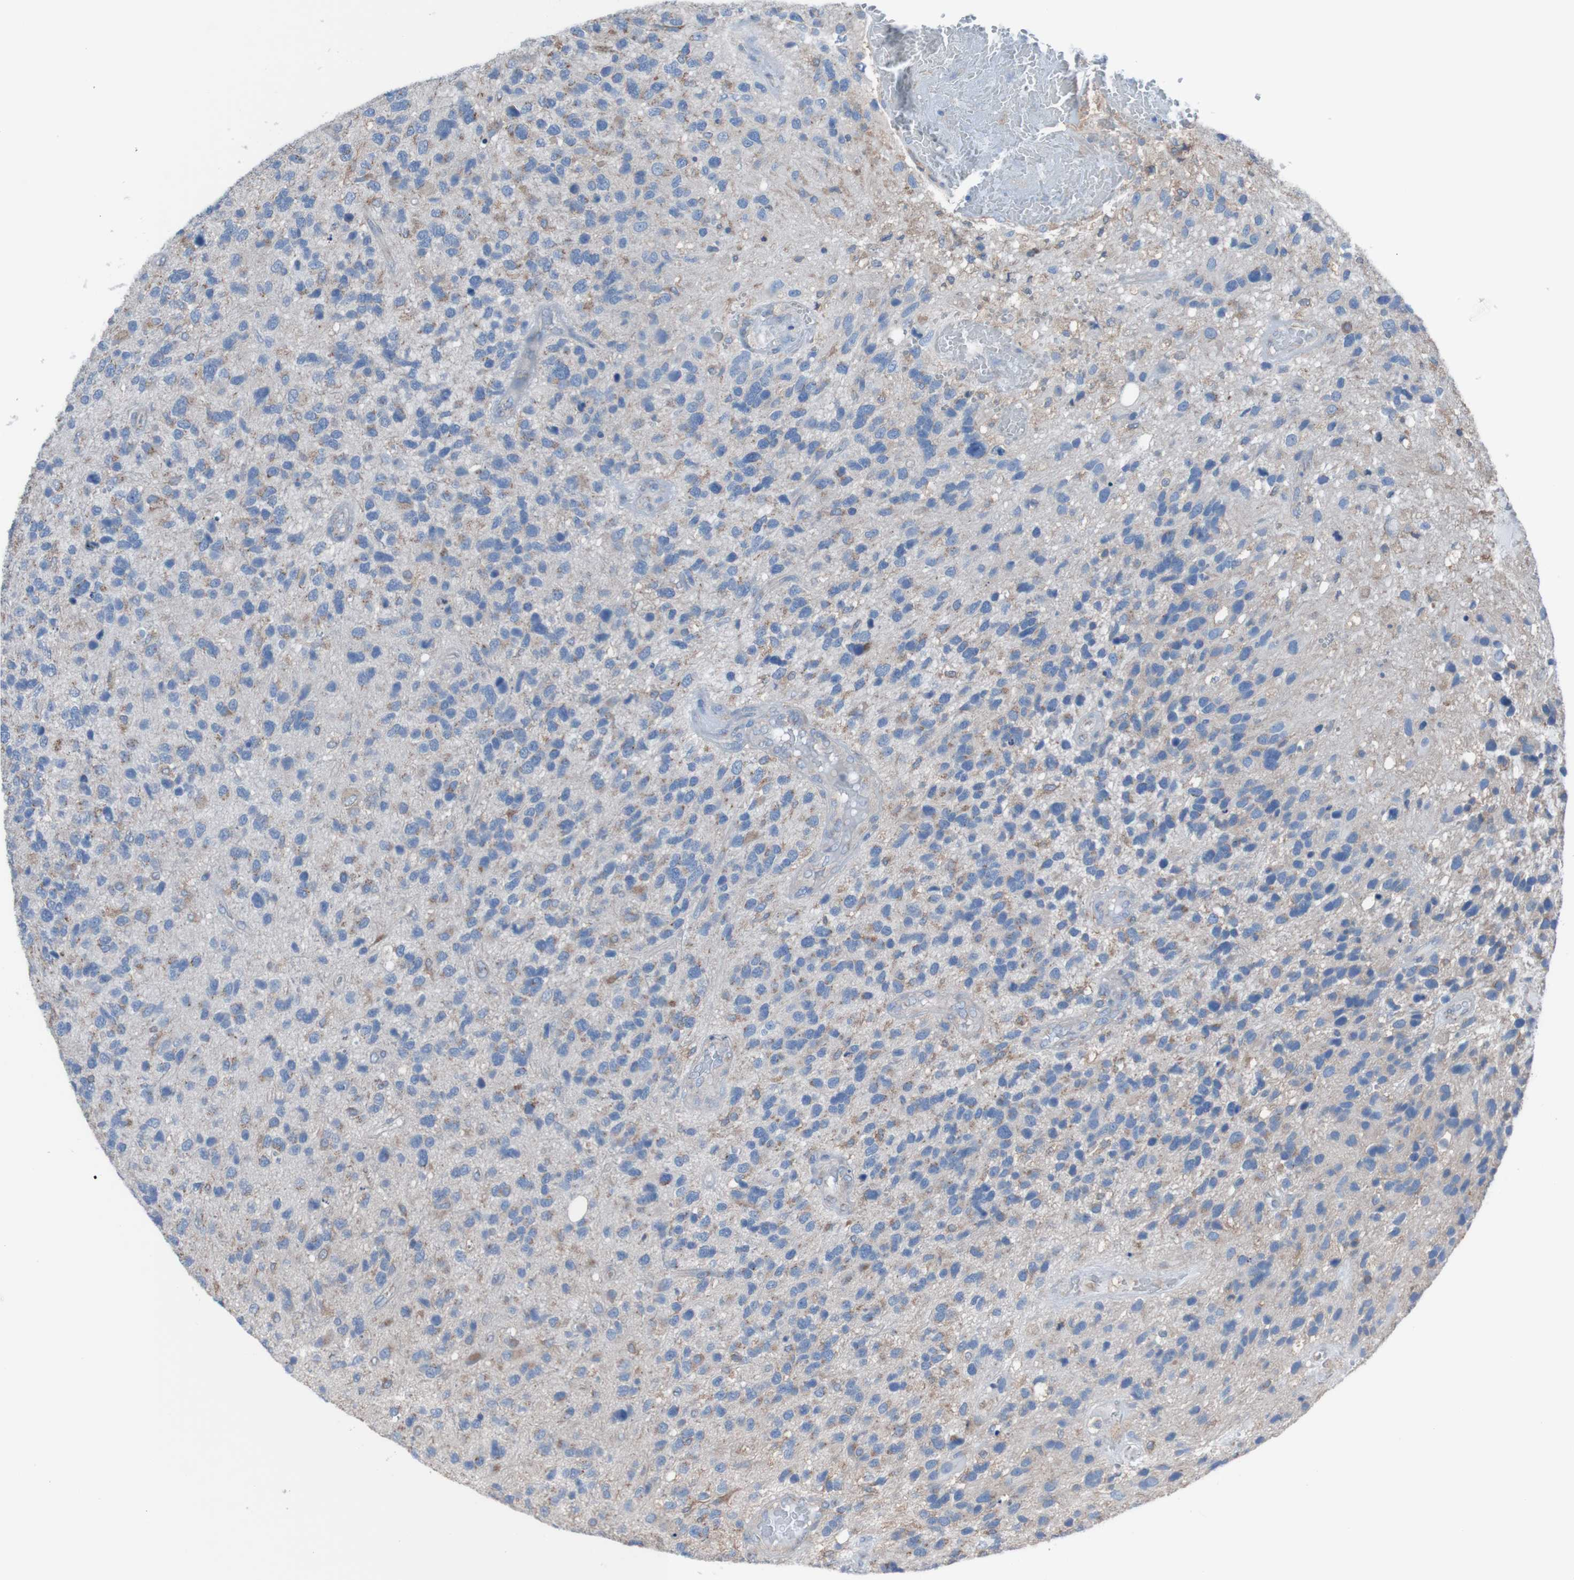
{"staining": {"intensity": "moderate", "quantity": "25%-75%", "location": "cytoplasmic/membranous"}, "tissue": "glioma", "cell_type": "Tumor cells", "image_type": "cancer", "snomed": [{"axis": "morphology", "description": "Glioma, malignant, High grade"}, {"axis": "topography", "description": "Brain"}], "caption": "This image exhibits malignant glioma (high-grade) stained with immunohistochemistry to label a protein in brown. The cytoplasmic/membranous of tumor cells show moderate positivity for the protein. Nuclei are counter-stained blue.", "gene": "MINAR1", "patient": {"sex": "female", "age": 58}}